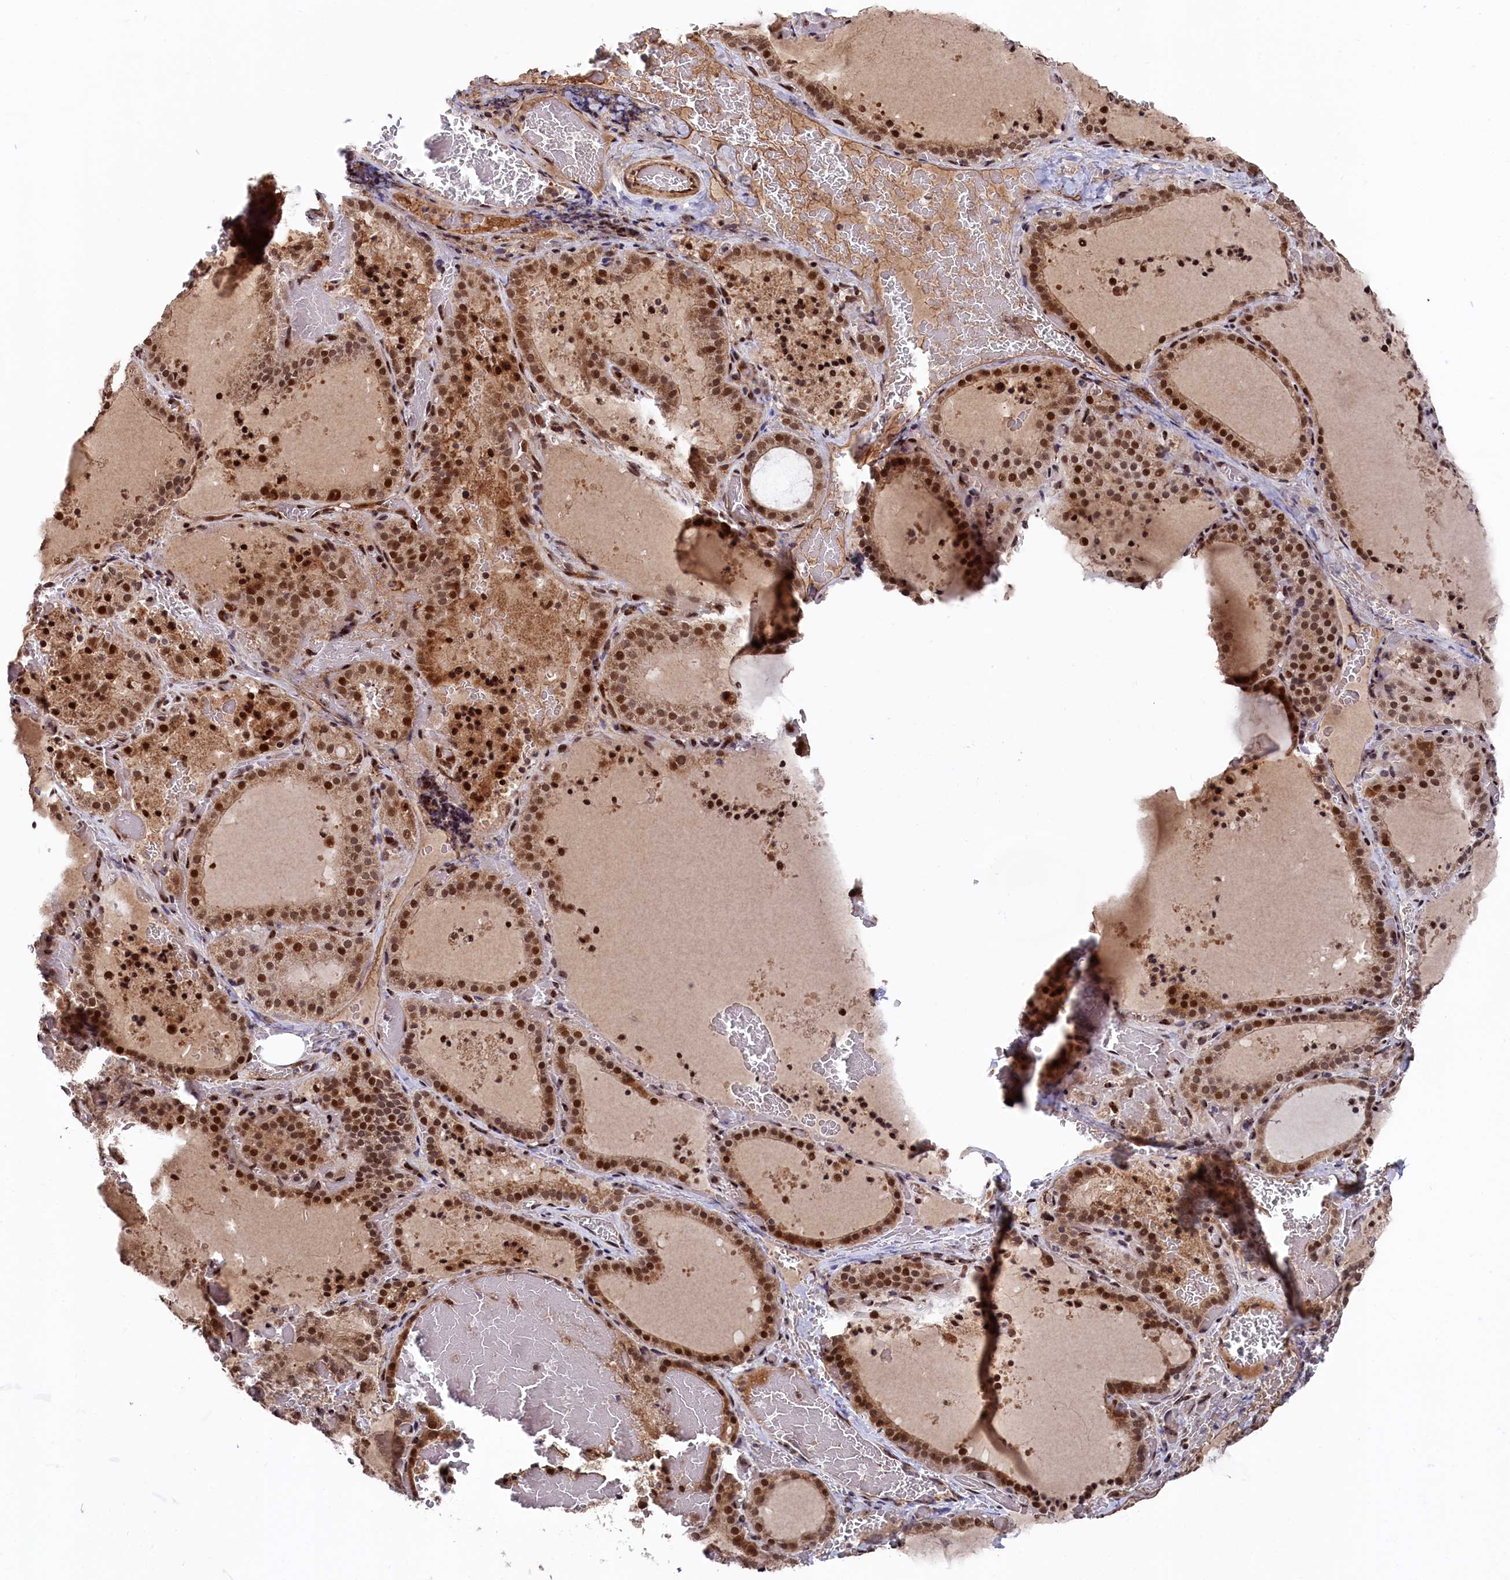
{"staining": {"intensity": "strong", "quantity": ">75%", "location": "cytoplasmic/membranous,nuclear"}, "tissue": "thyroid gland", "cell_type": "Glandular cells", "image_type": "normal", "snomed": [{"axis": "morphology", "description": "Normal tissue, NOS"}, {"axis": "topography", "description": "Thyroid gland"}], "caption": "DAB (3,3'-diaminobenzidine) immunohistochemical staining of unremarkable thyroid gland displays strong cytoplasmic/membranous,nuclear protein positivity in about >75% of glandular cells. The staining is performed using DAB (3,3'-diaminobenzidine) brown chromogen to label protein expression. The nuclei are counter-stained blue using hematoxylin.", "gene": "CLPX", "patient": {"sex": "female", "age": 39}}